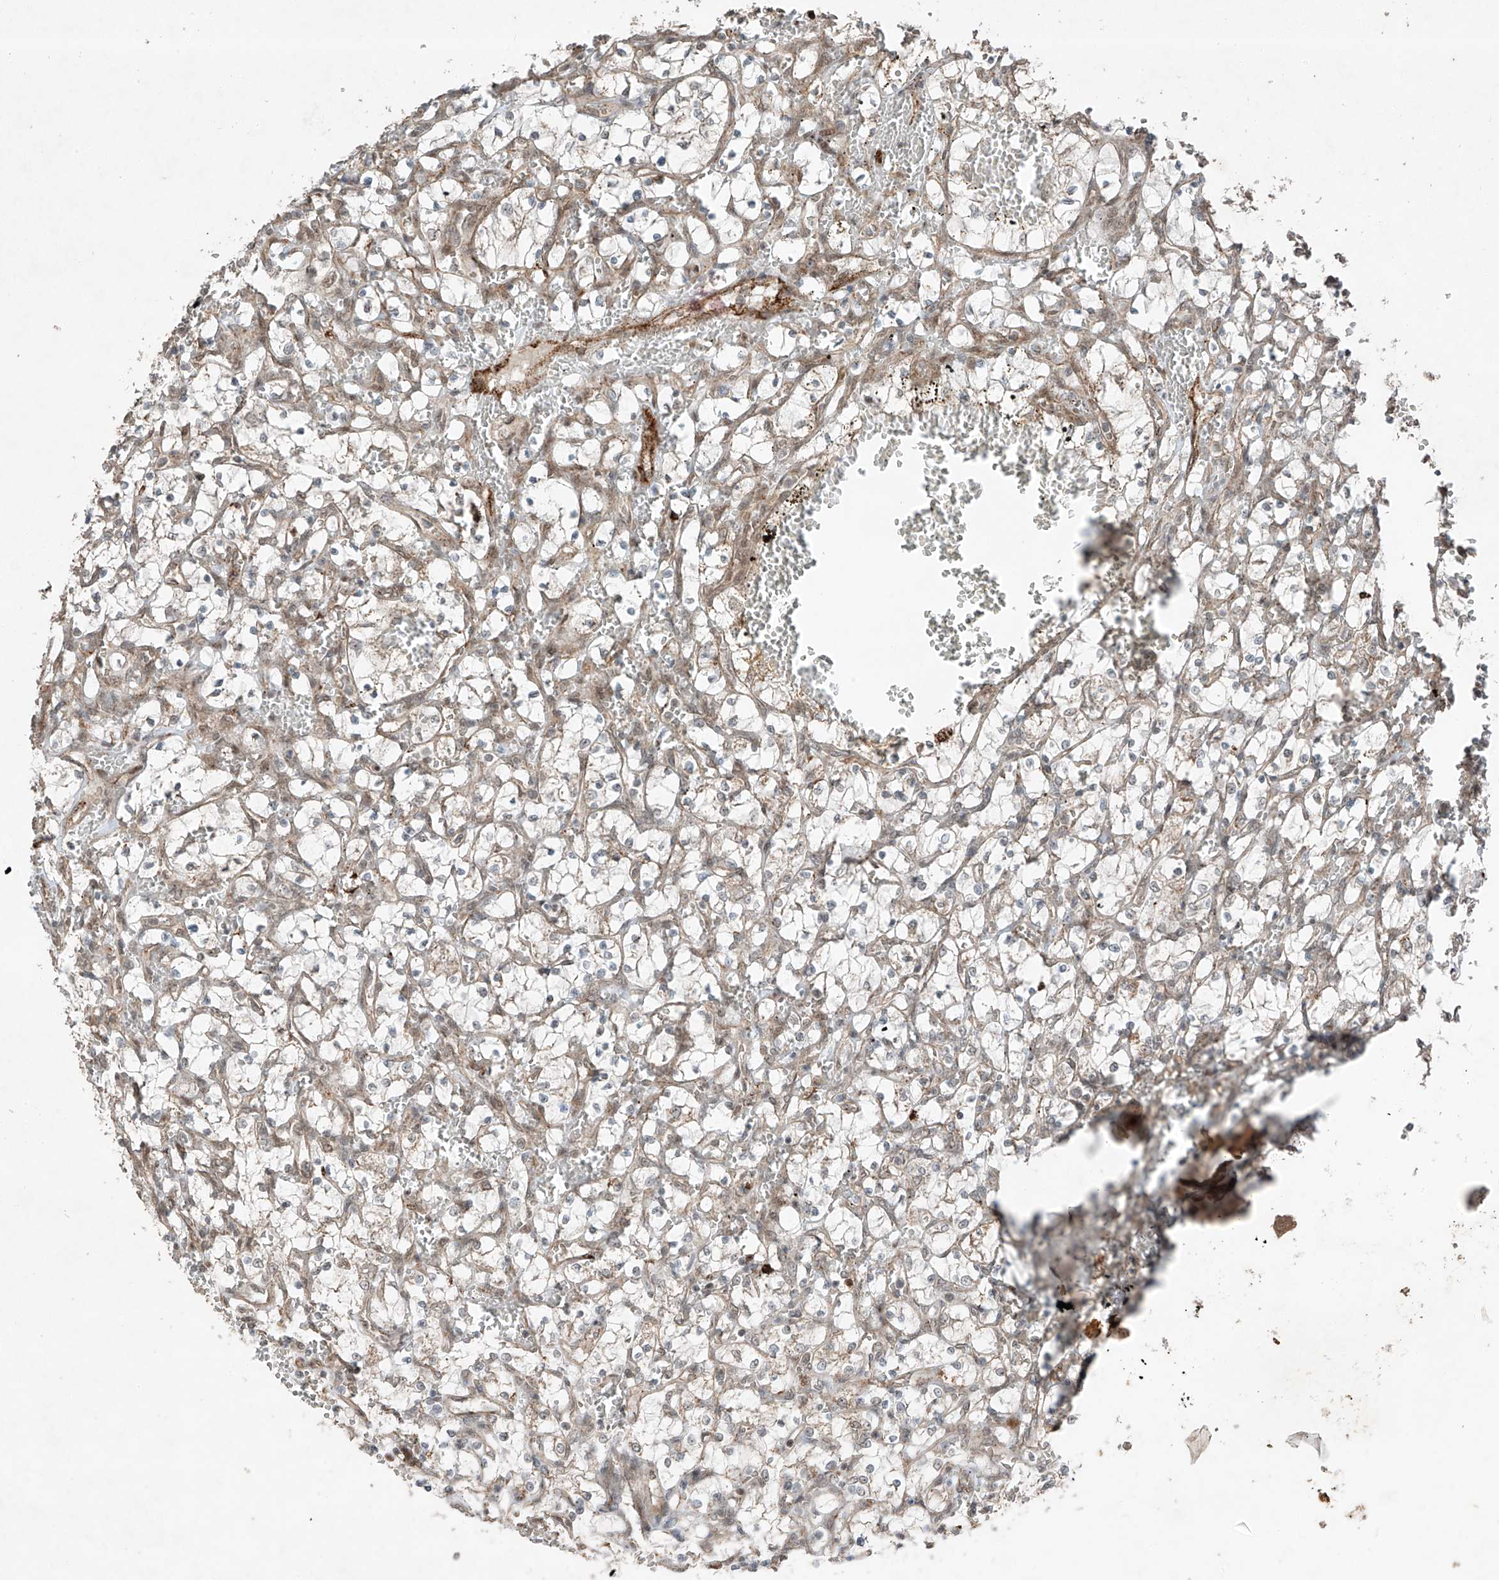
{"staining": {"intensity": "weak", "quantity": ">75%", "location": "cytoplasmic/membranous,nuclear"}, "tissue": "renal cancer", "cell_type": "Tumor cells", "image_type": "cancer", "snomed": [{"axis": "morphology", "description": "Adenocarcinoma, NOS"}, {"axis": "topography", "description": "Kidney"}], "caption": "Protein staining of renal cancer tissue shows weak cytoplasmic/membranous and nuclear expression in about >75% of tumor cells.", "gene": "ZNF620", "patient": {"sex": "female", "age": 69}}